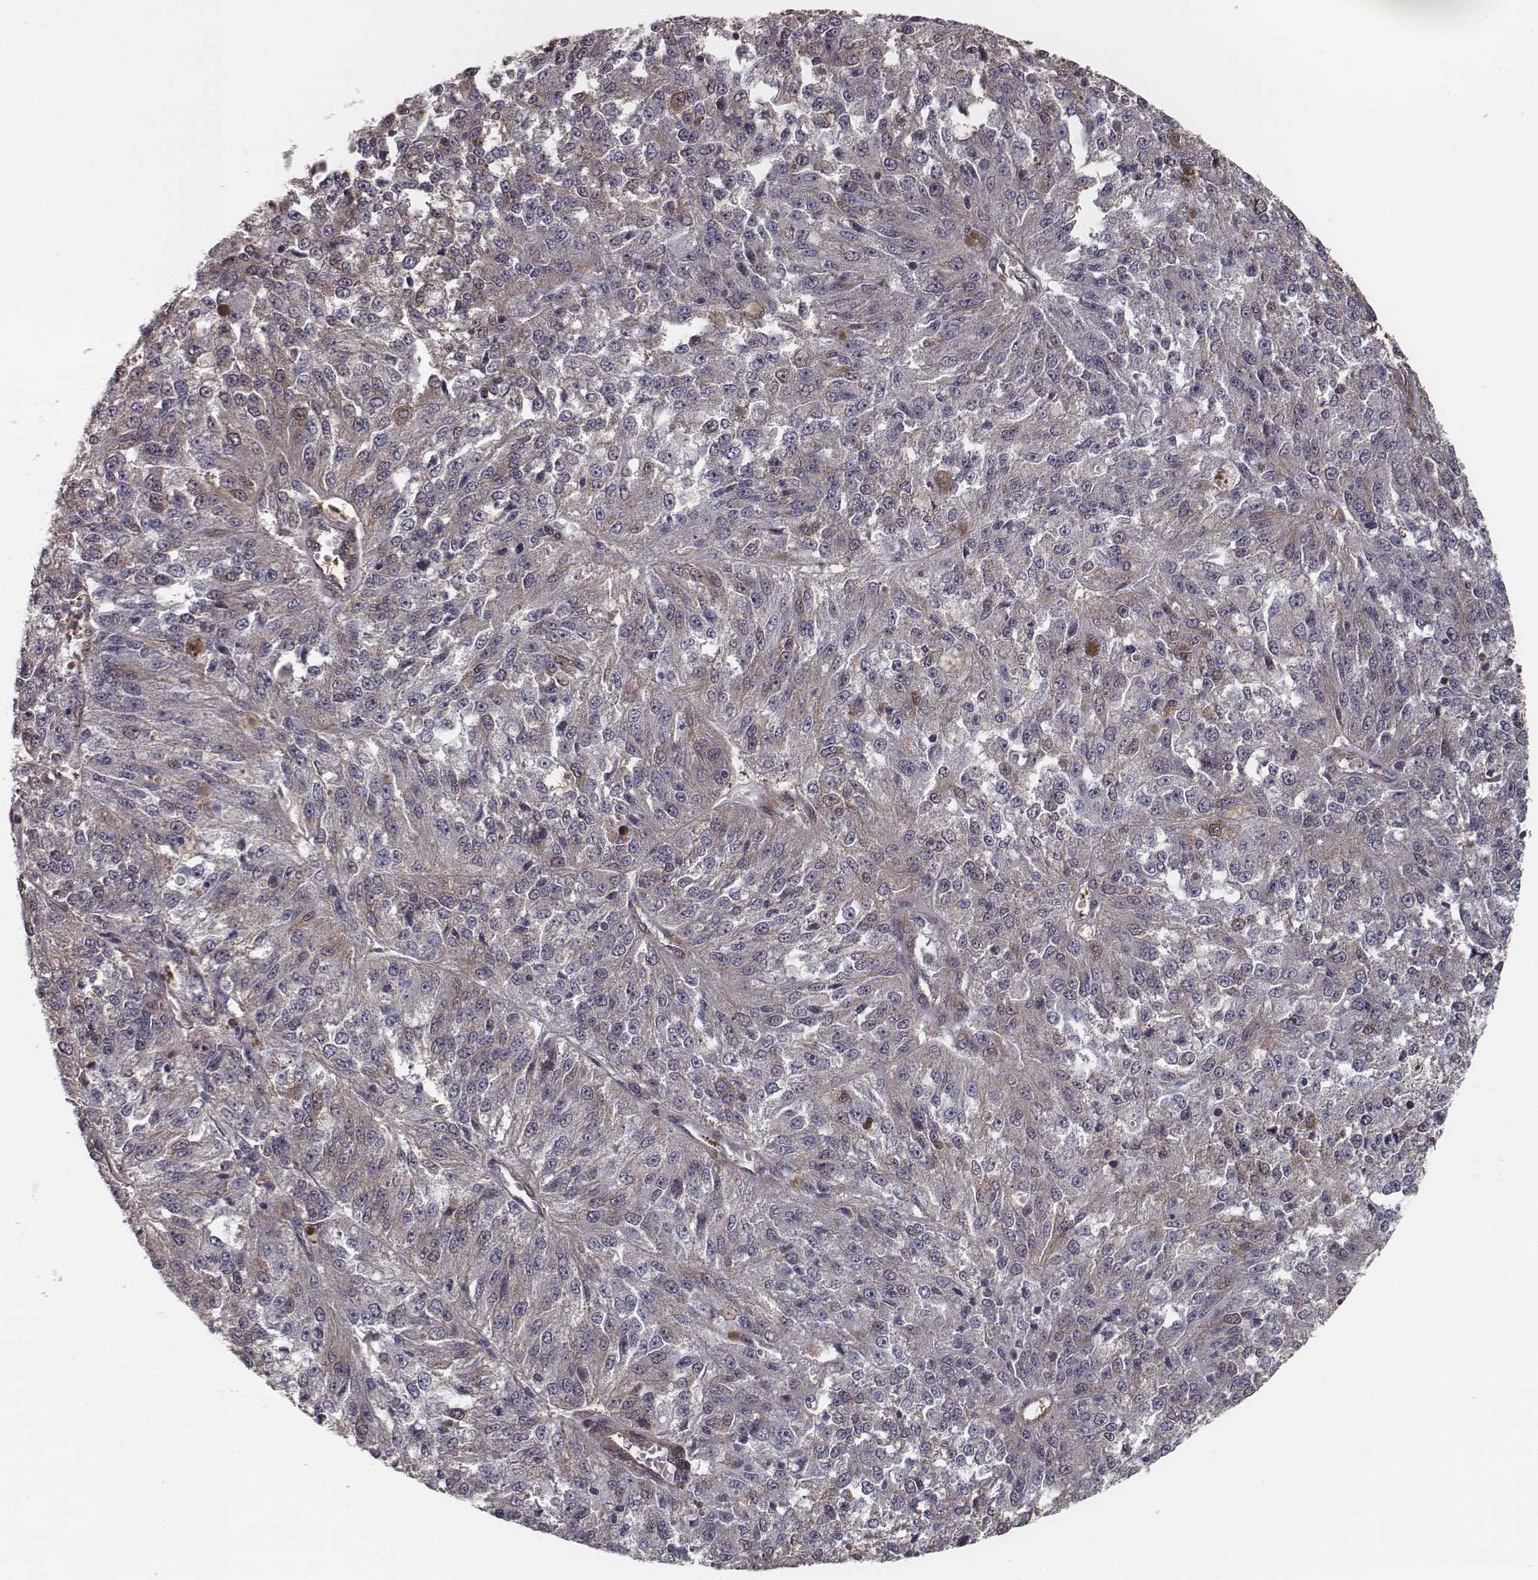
{"staining": {"intensity": "weak", "quantity": ">75%", "location": "cytoplasmic/membranous"}, "tissue": "melanoma", "cell_type": "Tumor cells", "image_type": "cancer", "snomed": [{"axis": "morphology", "description": "Malignant melanoma, Metastatic site"}, {"axis": "topography", "description": "Lymph node"}], "caption": "The immunohistochemical stain labels weak cytoplasmic/membranous expression in tumor cells of melanoma tissue.", "gene": "ISYNA1", "patient": {"sex": "female", "age": 64}}